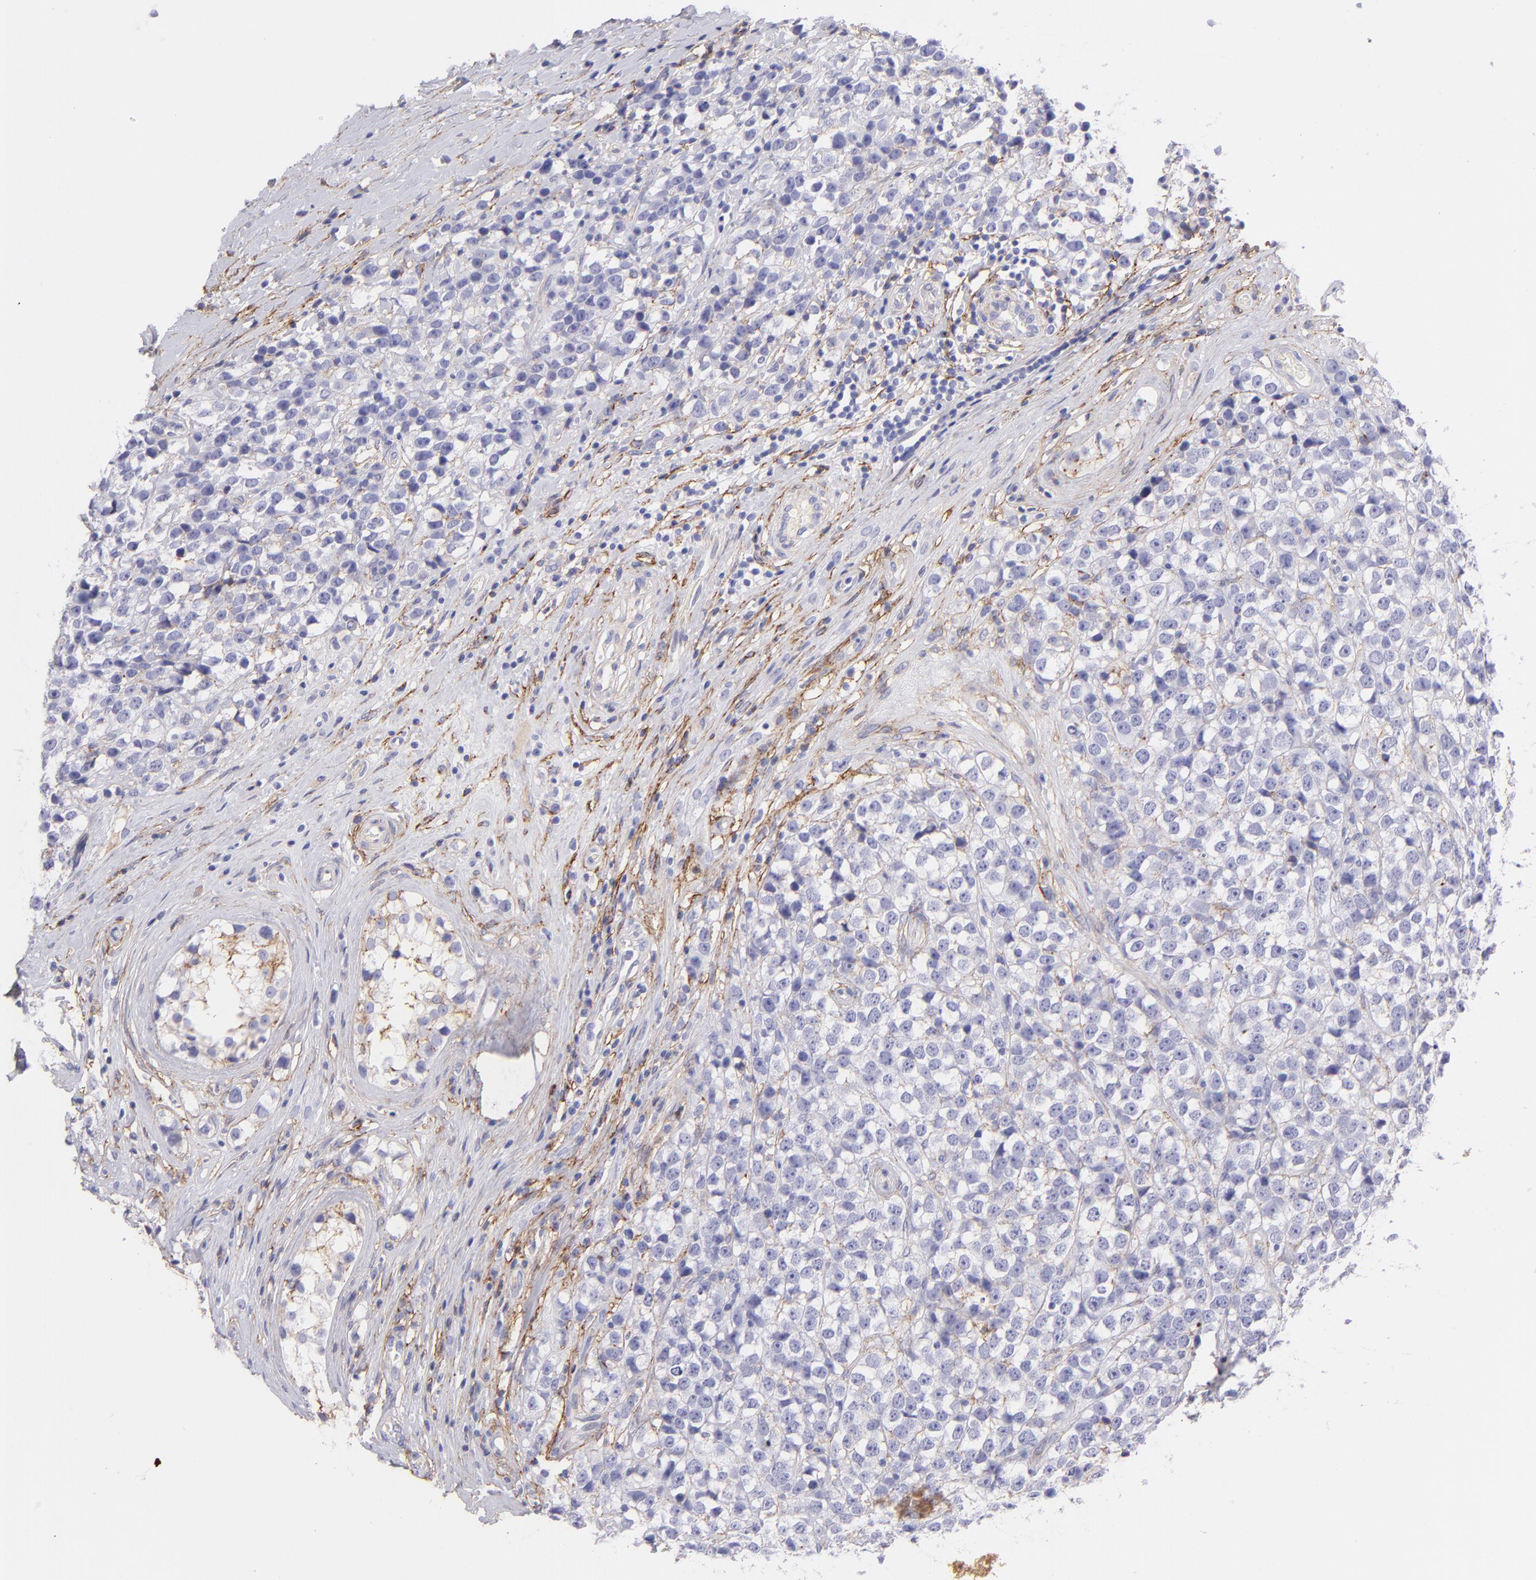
{"staining": {"intensity": "negative", "quantity": "none", "location": "none"}, "tissue": "testis cancer", "cell_type": "Tumor cells", "image_type": "cancer", "snomed": [{"axis": "morphology", "description": "Seminoma, NOS"}, {"axis": "topography", "description": "Testis"}], "caption": "Tumor cells are negative for brown protein staining in seminoma (testis).", "gene": "CD81", "patient": {"sex": "male", "age": 25}}